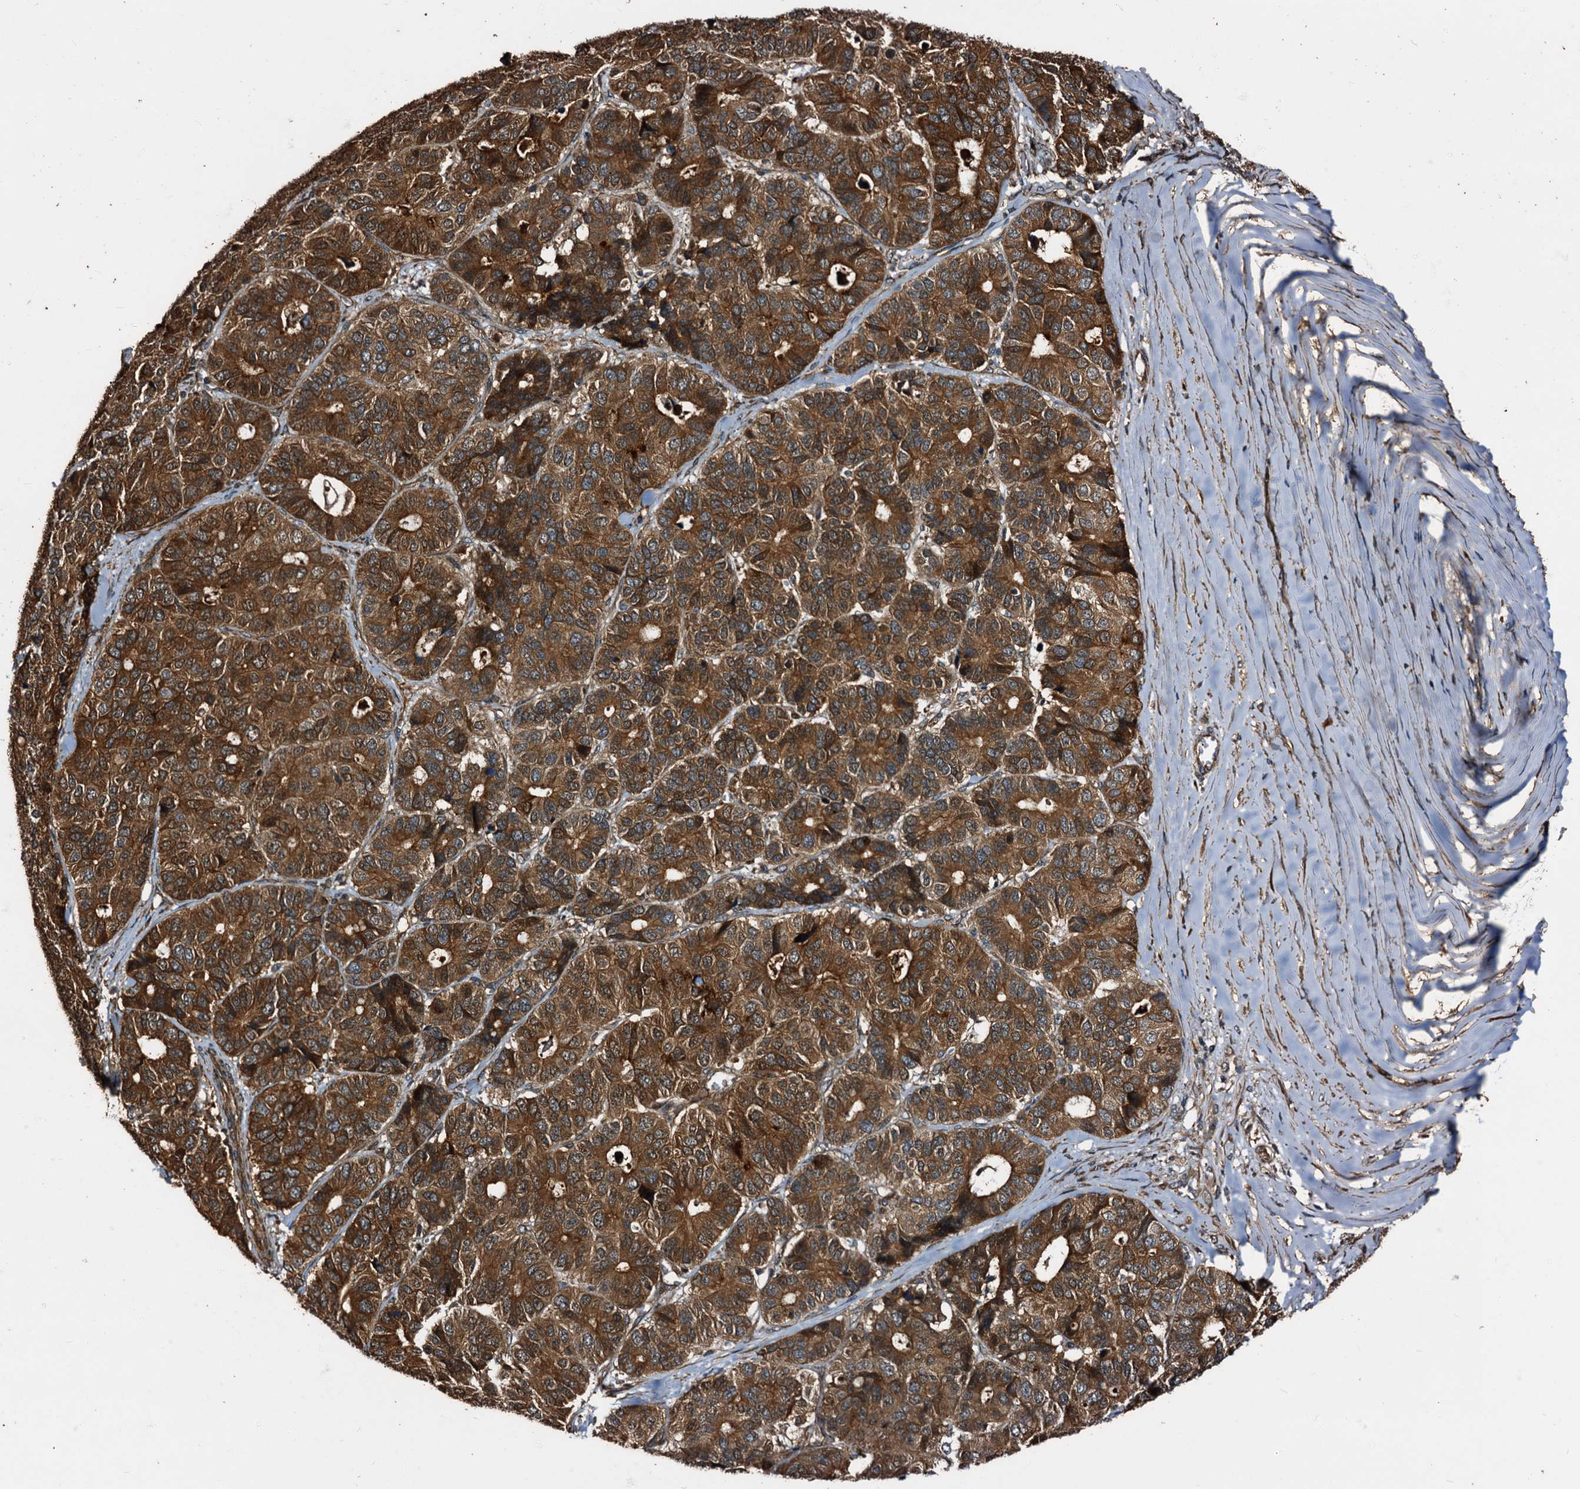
{"staining": {"intensity": "strong", "quantity": ">75%", "location": "cytoplasmic/membranous"}, "tissue": "pancreatic cancer", "cell_type": "Tumor cells", "image_type": "cancer", "snomed": [{"axis": "morphology", "description": "Adenocarcinoma, NOS"}, {"axis": "topography", "description": "Pancreas"}], "caption": "Tumor cells display strong cytoplasmic/membranous expression in about >75% of cells in pancreatic adenocarcinoma. (Stains: DAB in brown, nuclei in blue, Microscopy: brightfield microscopy at high magnification).", "gene": "PEX5", "patient": {"sex": "male", "age": 50}}